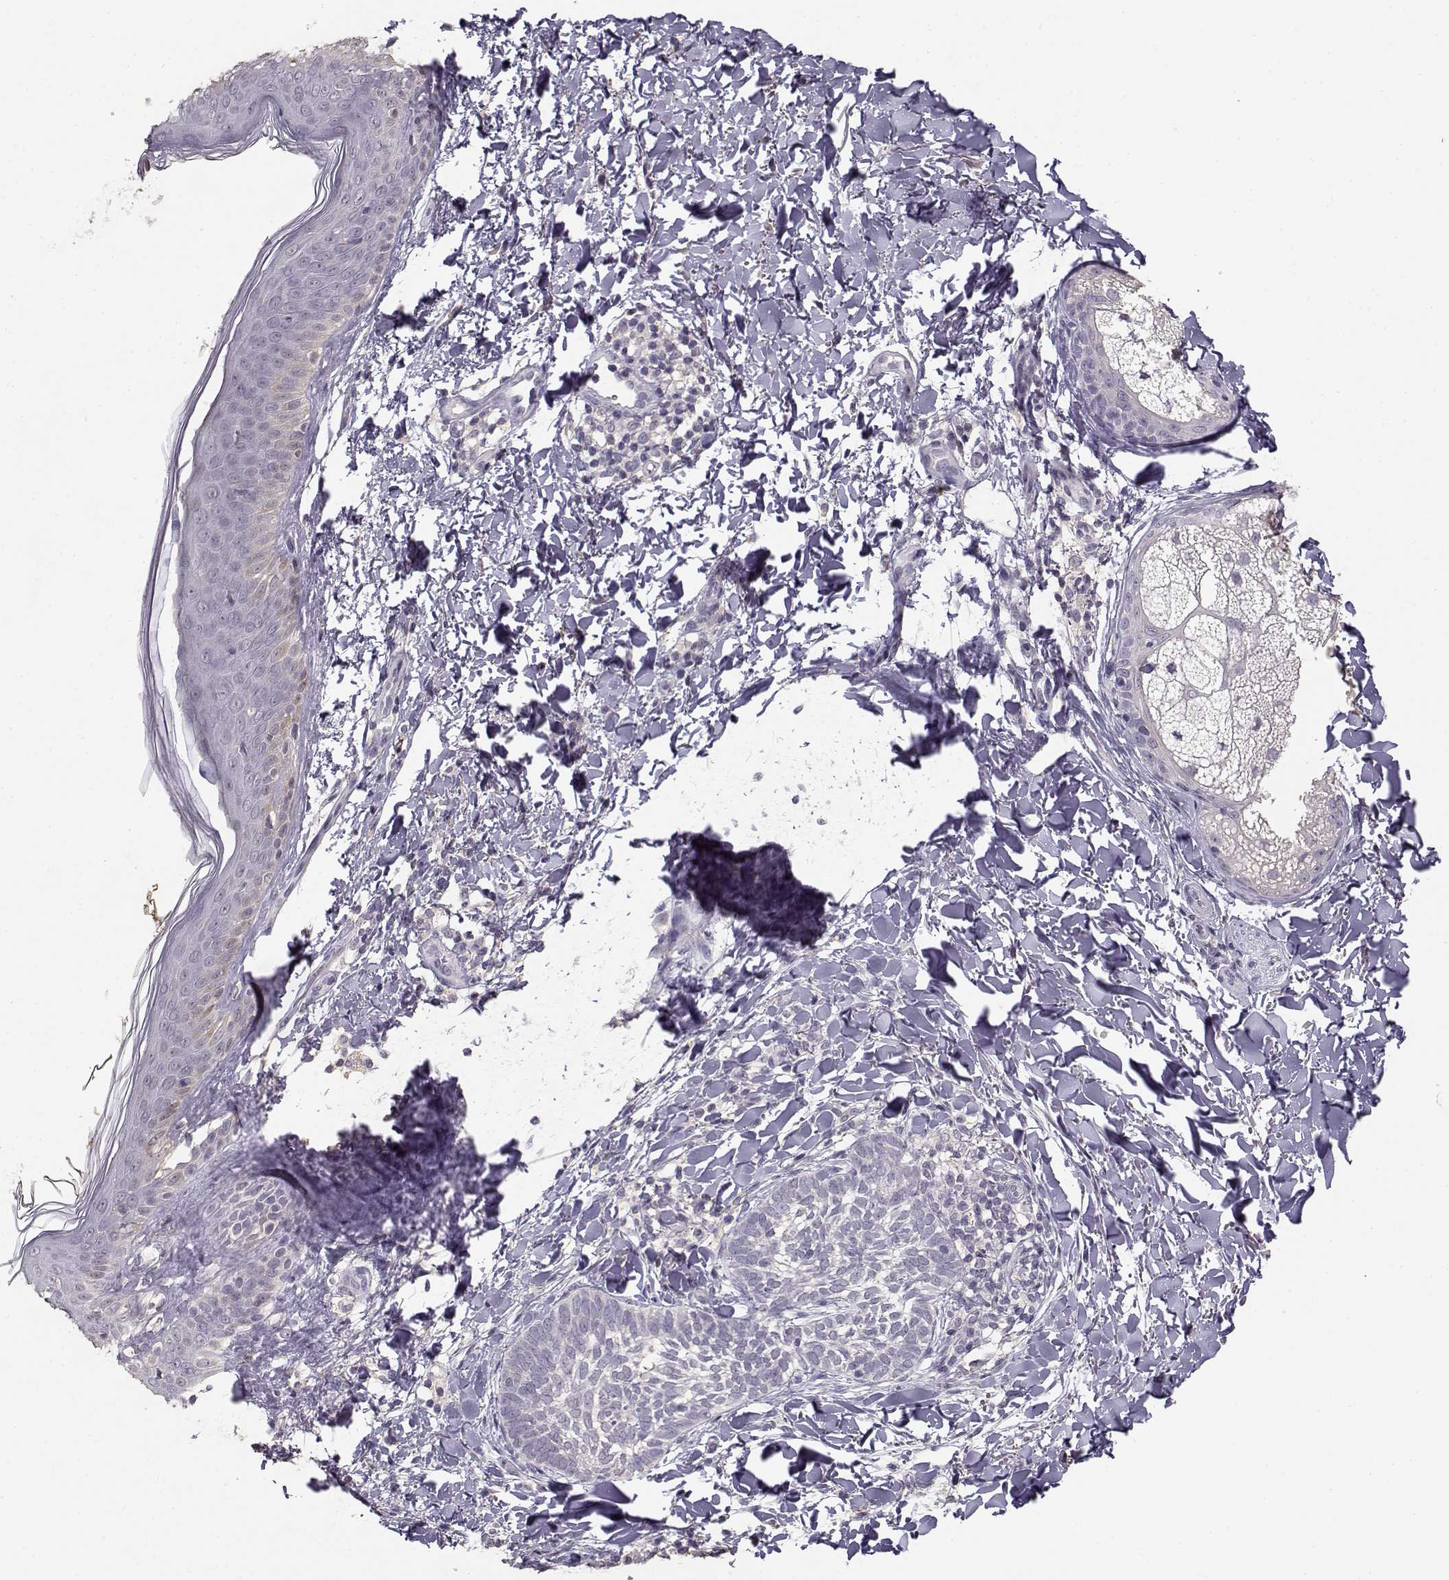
{"staining": {"intensity": "negative", "quantity": "none", "location": "none"}, "tissue": "skin cancer", "cell_type": "Tumor cells", "image_type": "cancer", "snomed": [{"axis": "morphology", "description": "Normal tissue, NOS"}, {"axis": "morphology", "description": "Basal cell carcinoma"}, {"axis": "topography", "description": "Skin"}], "caption": "Skin cancer was stained to show a protein in brown. There is no significant expression in tumor cells.", "gene": "UROC1", "patient": {"sex": "male", "age": 46}}